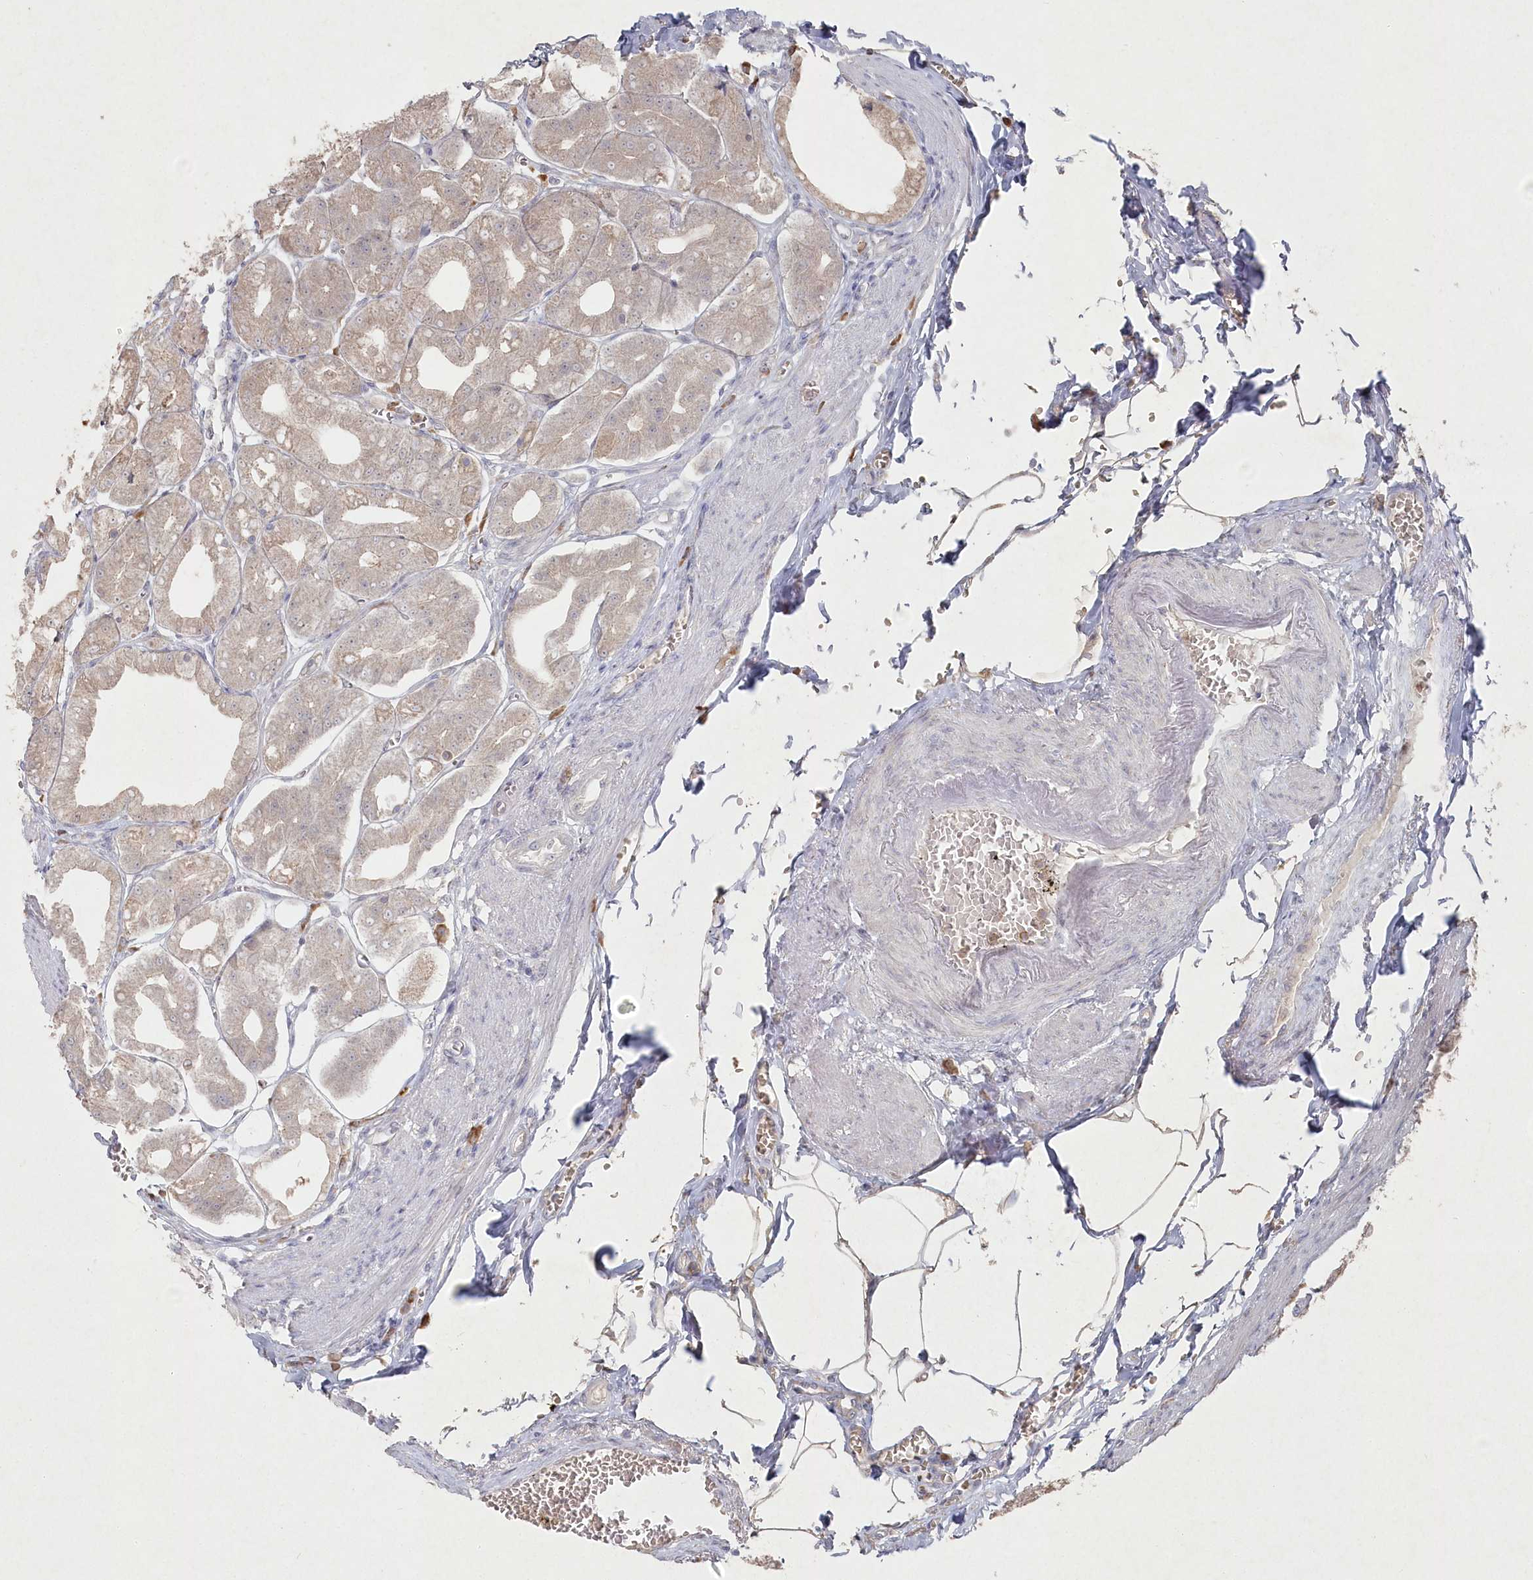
{"staining": {"intensity": "weak", "quantity": "25%-75%", "location": "cytoplasmic/membranous"}, "tissue": "stomach", "cell_type": "Glandular cells", "image_type": "normal", "snomed": [{"axis": "morphology", "description": "Normal tissue, NOS"}, {"axis": "topography", "description": "Stomach, lower"}], "caption": "A micrograph of human stomach stained for a protein reveals weak cytoplasmic/membranous brown staining in glandular cells.", "gene": "TGFBRAP1", "patient": {"sex": "male", "age": 71}}